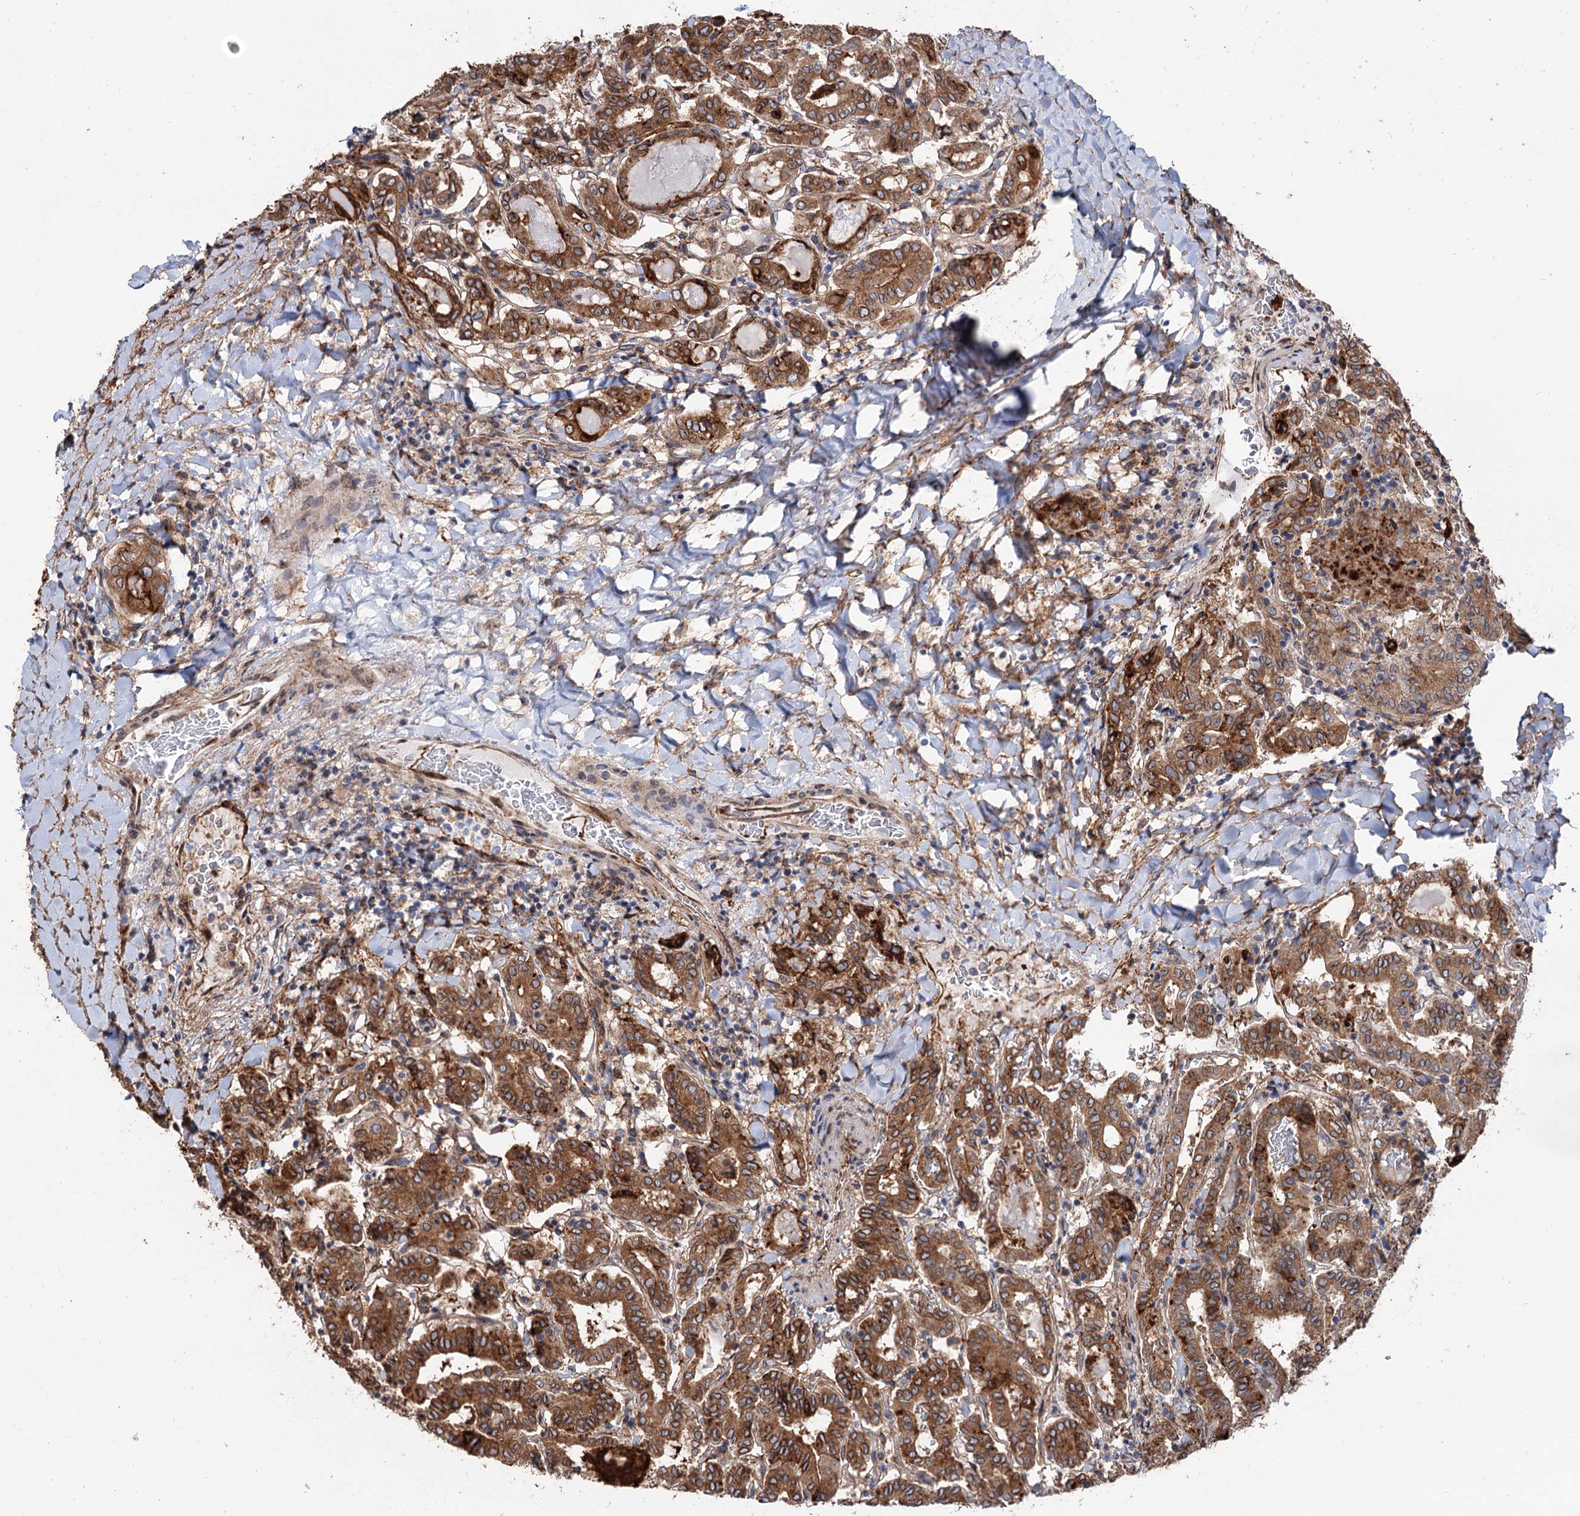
{"staining": {"intensity": "strong", "quantity": ">75%", "location": "cytoplasmic/membranous"}, "tissue": "thyroid cancer", "cell_type": "Tumor cells", "image_type": "cancer", "snomed": [{"axis": "morphology", "description": "Papillary adenocarcinoma, NOS"}, {"axis": "topography", "description": "Thyroid gland"}], "caption": "Immunohistochemistry photomicrograph of neoplastic tissue: human thyroid cancer (papillary adenocarcinoma) stained using IHC displays high levels of strong protein expression localized specifically in the cytoplasmic/membranous of tumor cells, appearing as a cytoplasmic/membranous brown color.", "gene": "PTDSS2", "patient": {"sex": "female", "age": 72}}